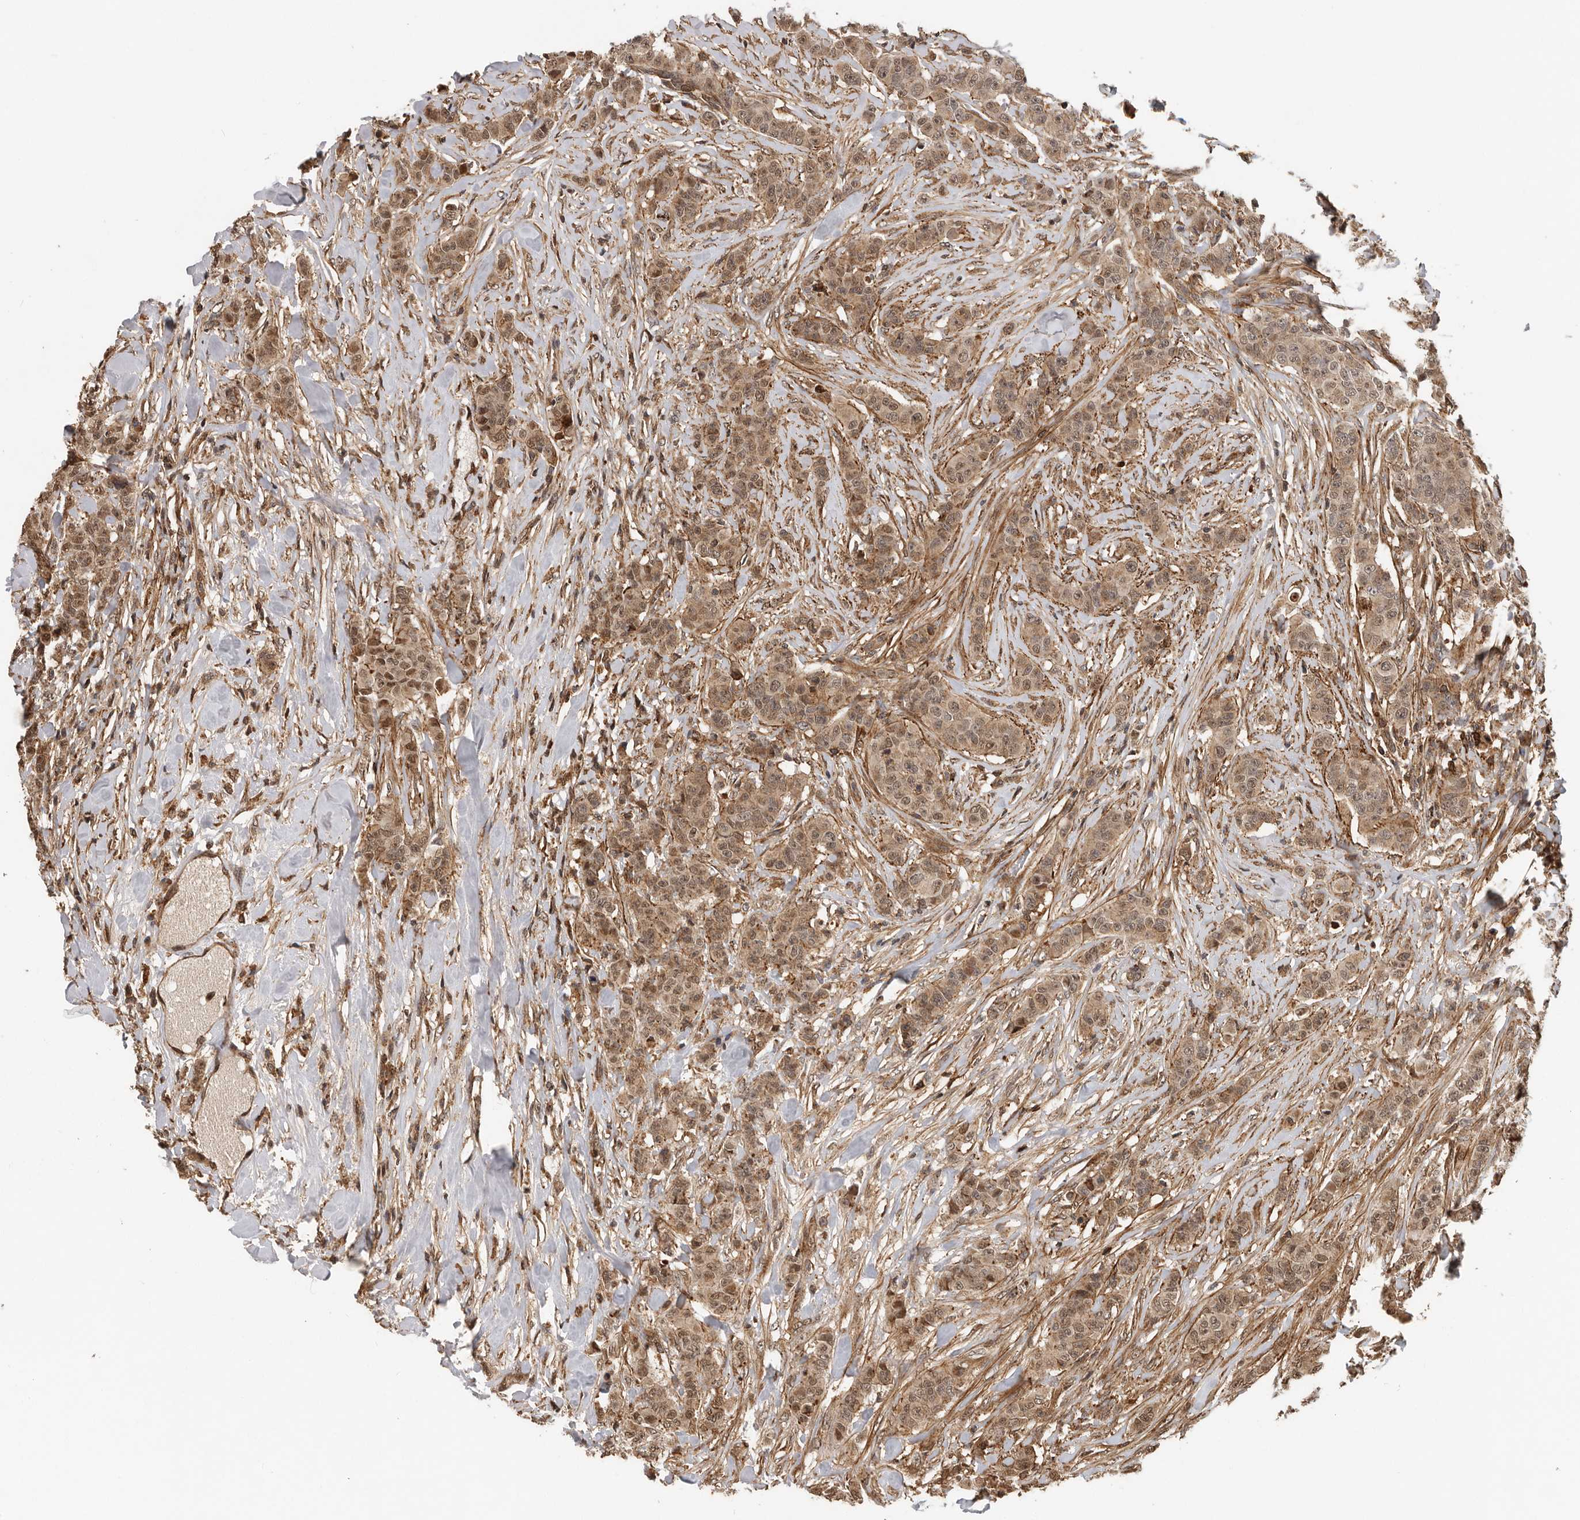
{"staining": {"intensity": "moderate", "quantity": ">75%", "location": "cytoplasmic/membranous,nuclear"}, "tissue": "breast cancer", "cell_type": "Tumor cells", "image_type": "cancer", "snomed": [{"axis": "morphology", "description": "Duct carcinoma"}, {"axis": "topography", "description": "Breast"}], "caption": "High-magnification brightfield microscopy of breast infiltrating ductal carcinoma stained with DAB (3,3'-diaminobenzidine) (brown) and counterstained with hematoxylin (blue). tumor cells exhibit moderate cytoplasmic/membranous and nuclear staining is seen in approximately>75% of cells. The protein of interest is shown in brown color, while the nuclei are stained blue.", "gene": "RNF157", "patient": {"sex": "female", "age": 40}}